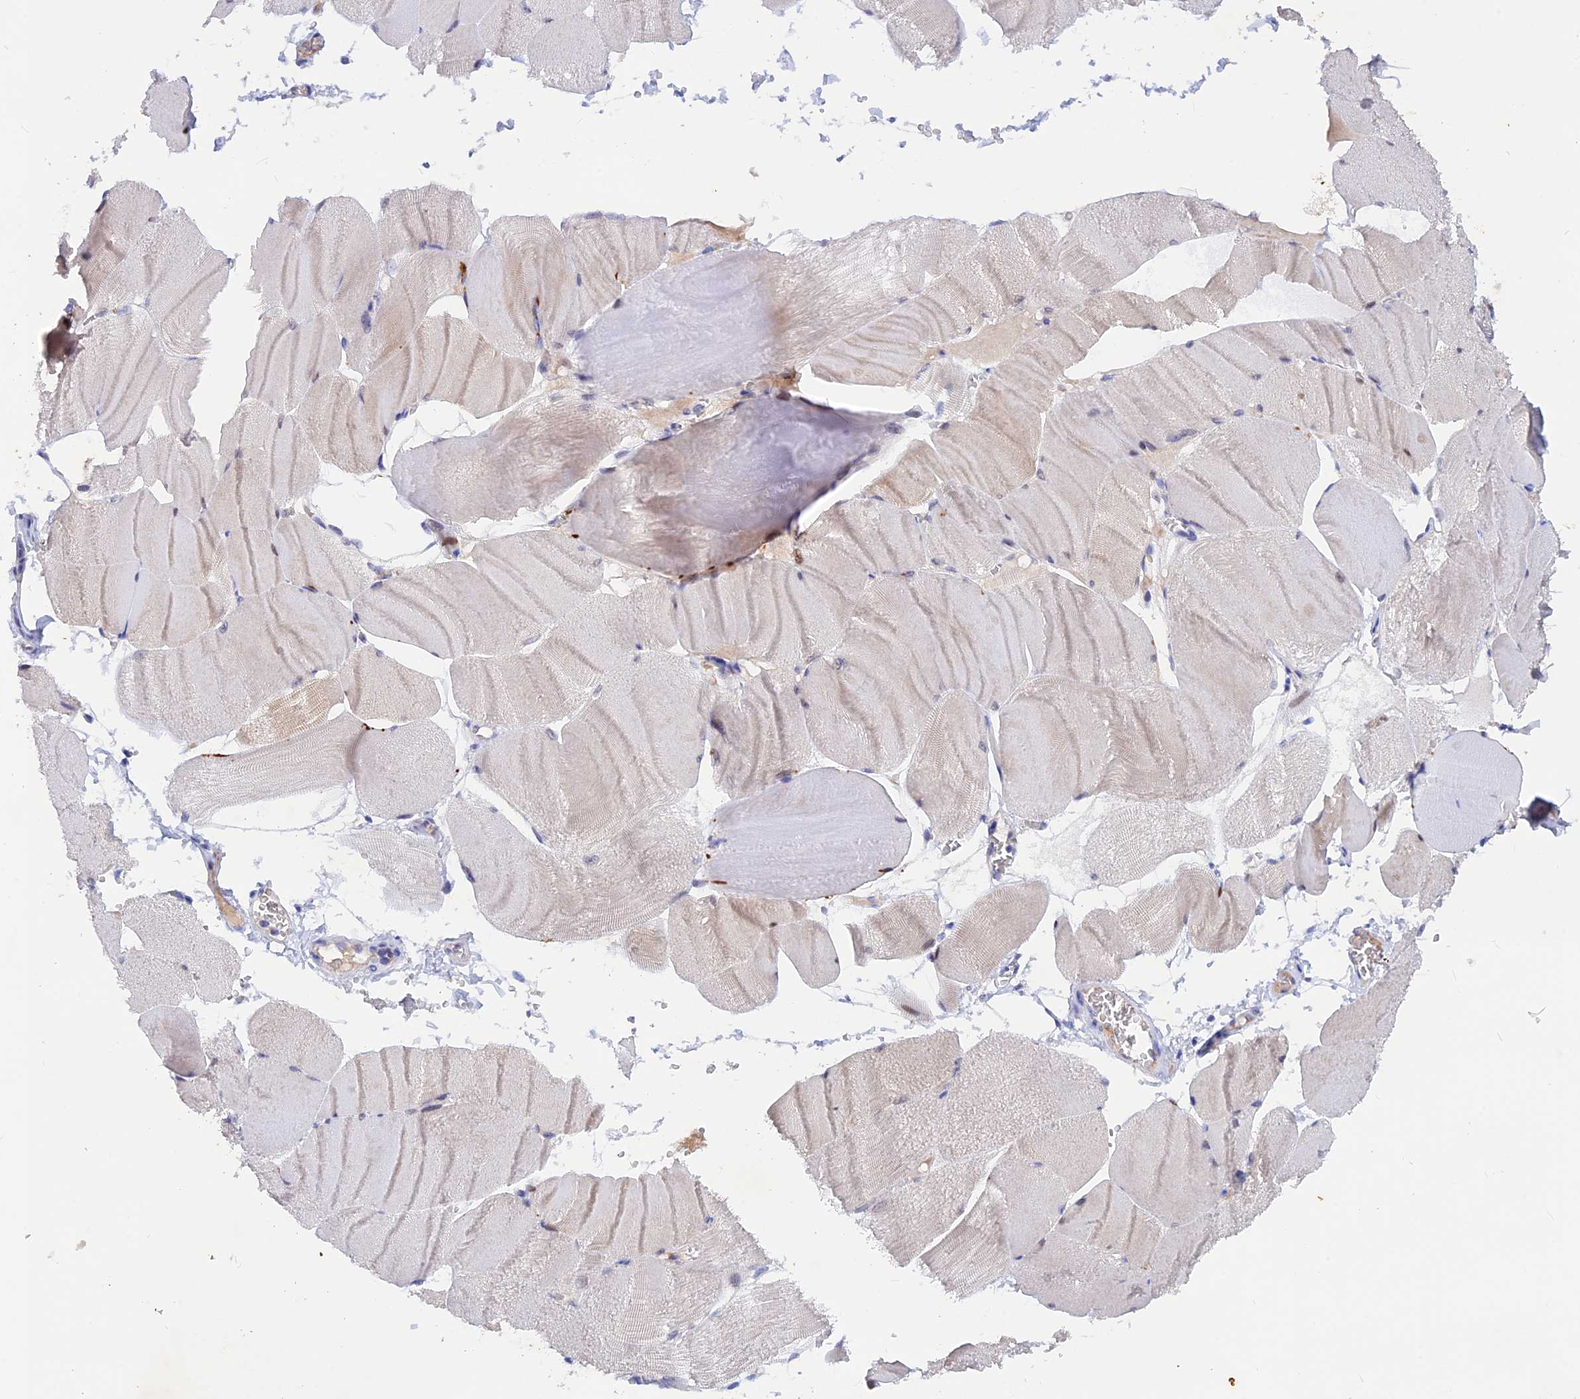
{"staining": {"intensity": "weak", "quantity": "25%-75%", "location": "cytoplasmic/membranous"}, "tissue": "skeletal muscle", "cell_type": "Myocytes", "image_type": "normal", "snomed": [{"axis": "morphology", "description": "Normal tissue, NOS"}, {"axis": "morphology", "description": "Basal cell carcinoma"}, {"axis": "topography", "description": "Skeletal muscle"}], "caption": "The histopathology image reveals immunohistochemical staining of unremarkable skeletal muscle. There is weak cytoplasmic/membranous expression is appreciated in about 25%-75% of myocytes. The protein is shown in brown color, while the nuclei are stained blue.", "gene": "GK5", "patient": {"sex": "female", "age": 64}}